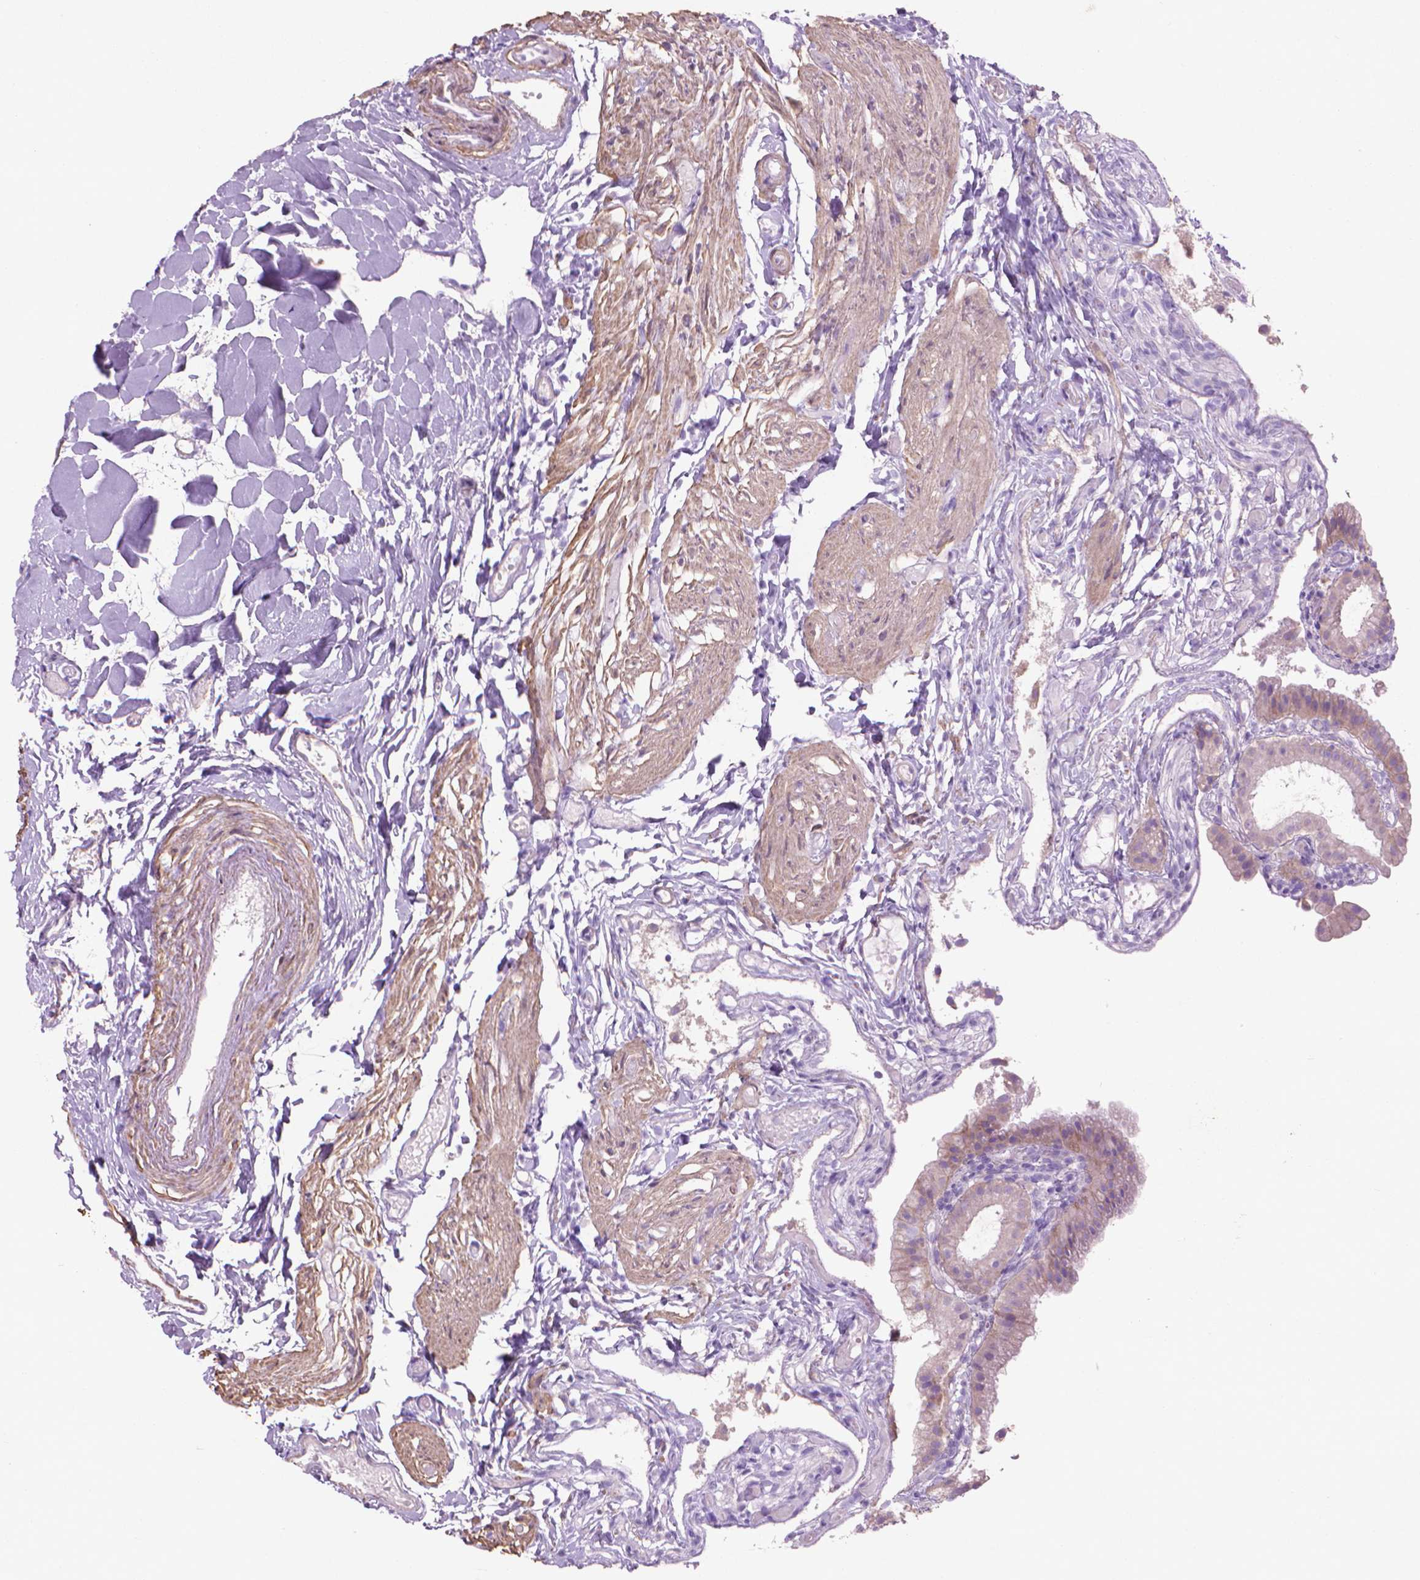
{"staining": {"intensity": "weak", "quantity": "25%-75%", "location": "cytoplasmic/membranous"}, "tissue": "gallbladder", "cell_type": "Glandular cells", "image_type": "normal", "snomed": [{"axis": "morphology", "description": "Normal tissue, NOS"}, {"axis": "topography", "description": "Gallbladder"}], "caption": "This micrograph exhibits IHC staining of benign human gallbladder, with low weak cytoplasmic/membranous staining in about 25%-75% of glandular cells.", "gene": "AQP10", "patient": {"sex": "female", "age": 47}}